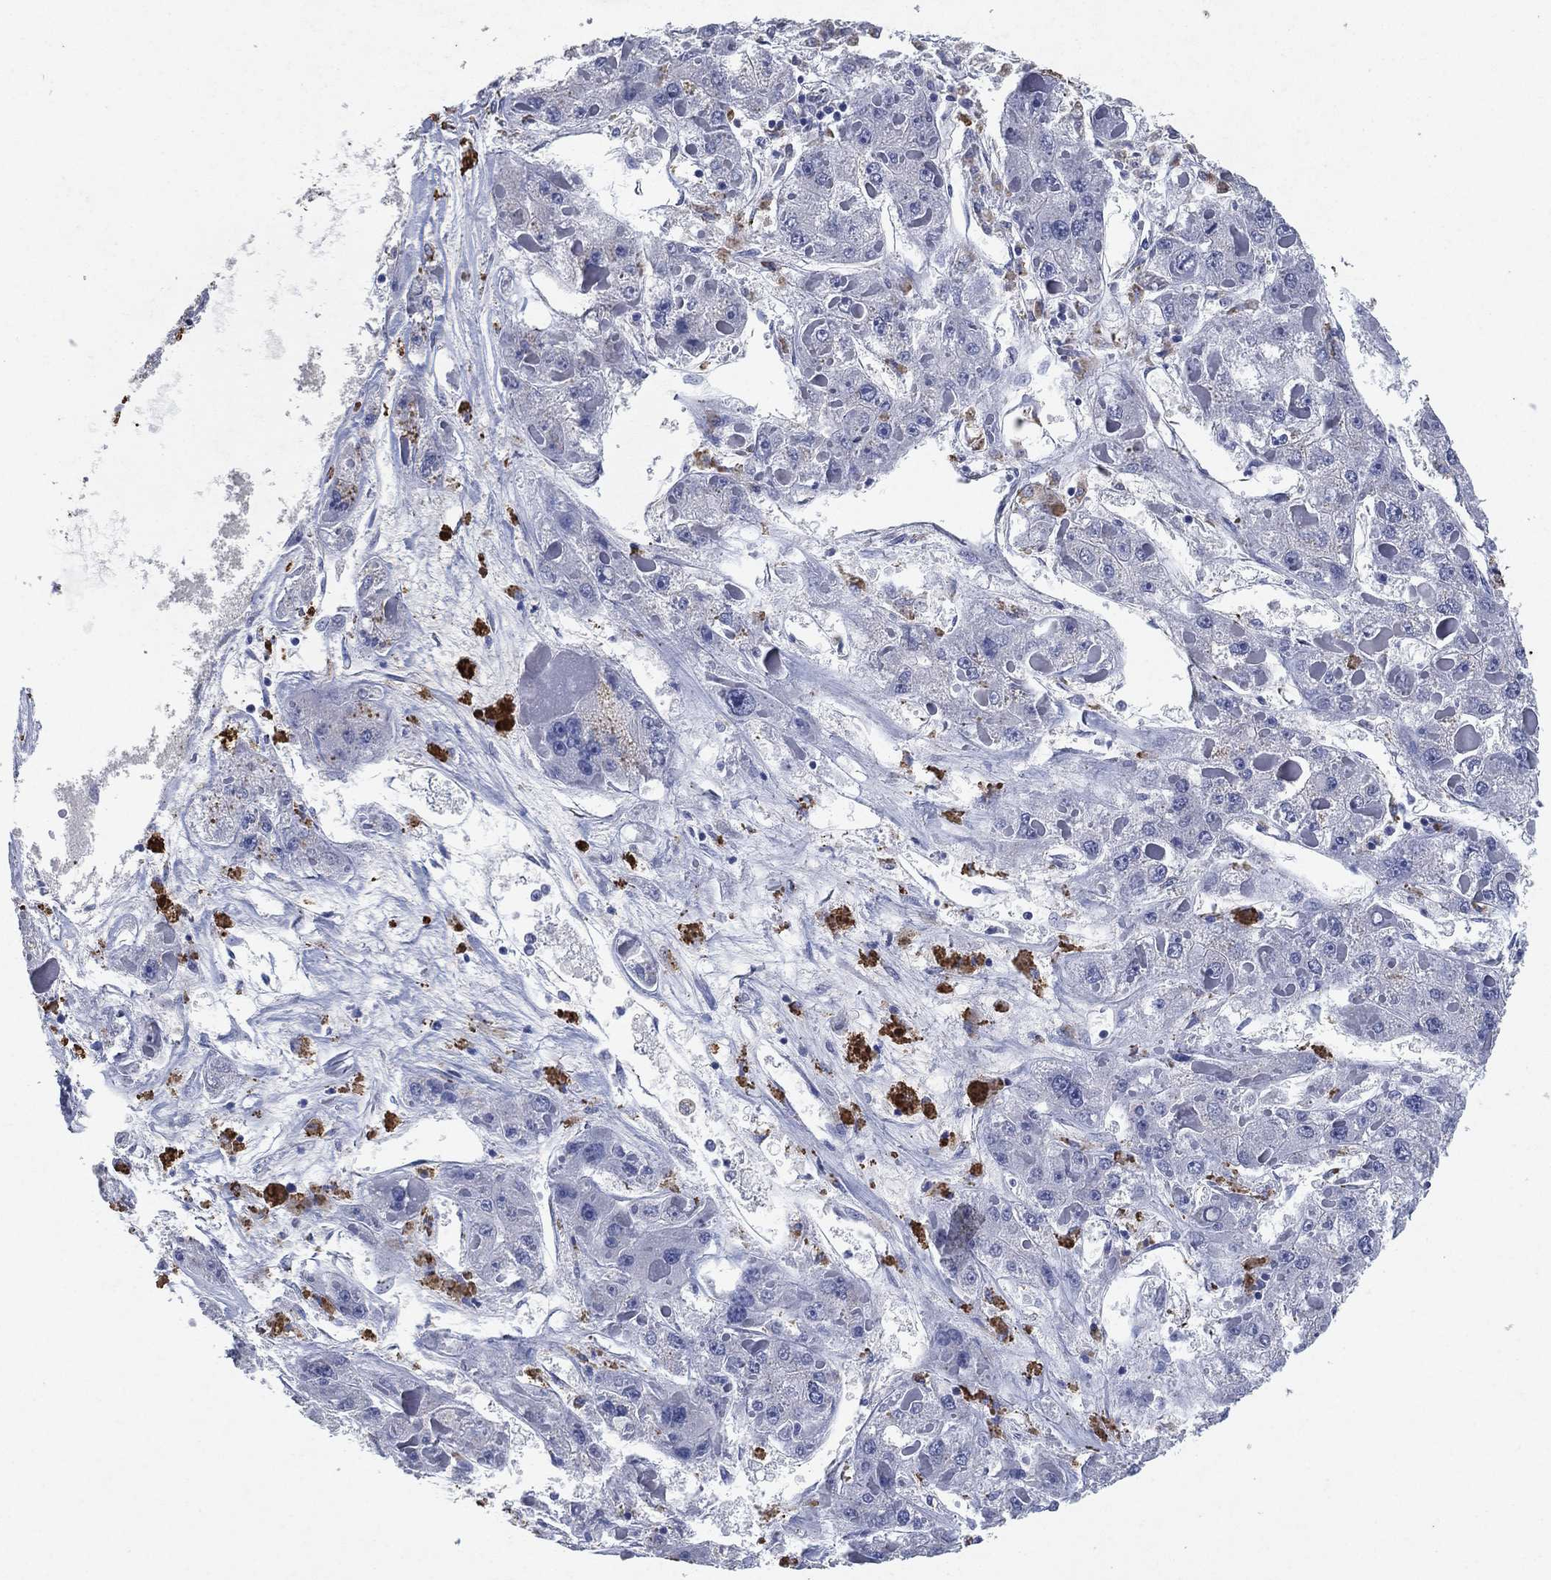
{"staining": {"intensity": "negative", "quantity": "none", "location": "none"}, "tissue": "liver cancer", "cell_type": "Tumor cells", "image_type": "cancer", "snomed": [{"axis": "morphology", "description": "Carcinoma, Hepatocellular, NOS"}, {"axis": "topography", "description": "Liver"}], "caption": "The micrograph reveals no staining of tumor cells in liver cancer.", "gene": "FSCN2", "patient": {"sex": "female", "age": 73}}